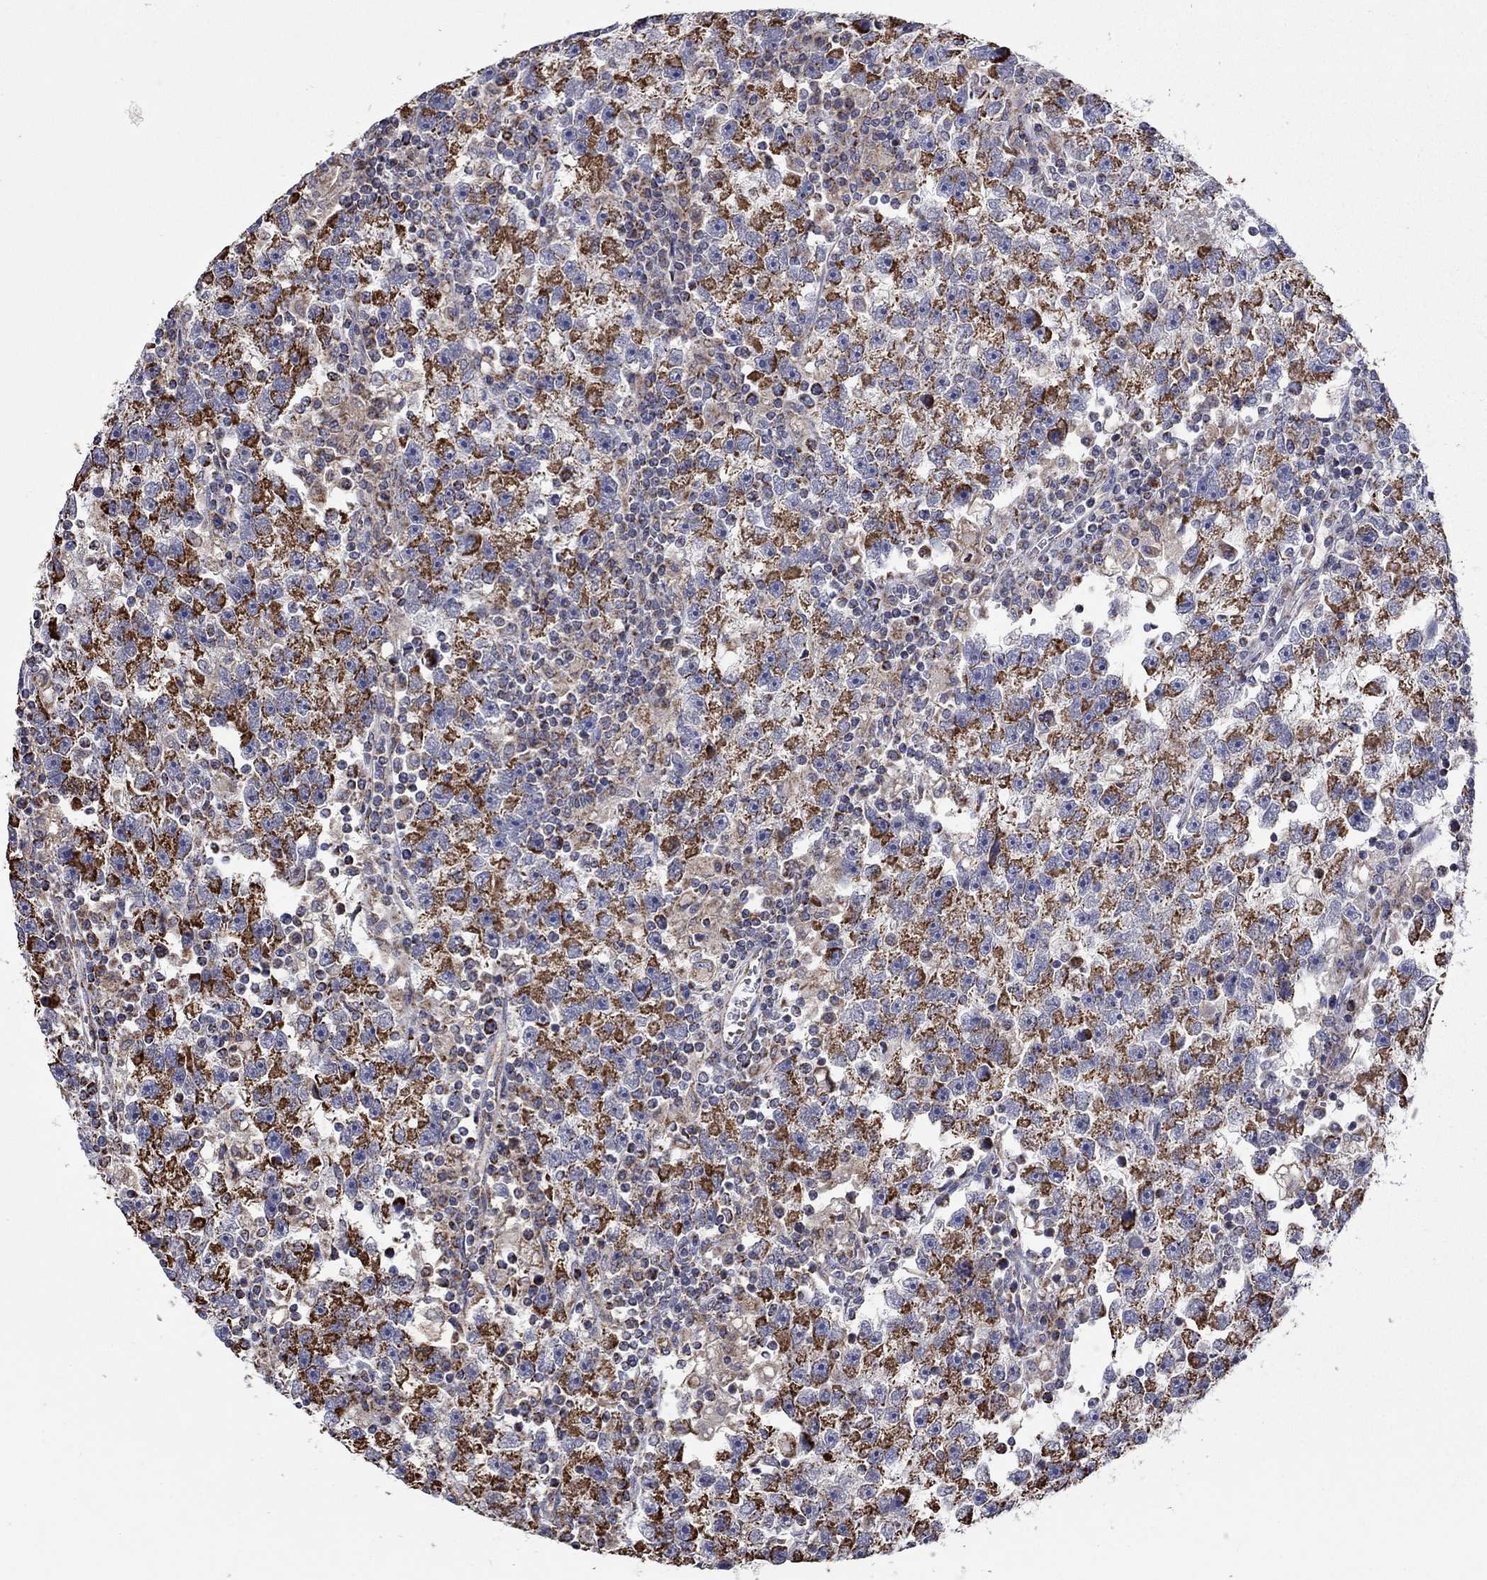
{"staining": {"intensity": "strong", "quantity": "25%-75%", "location": "cytoplasmic/membranous"}, "tissue": "testis cancer", "cell_type": "Tumor cells", "image_type": "cancer", "snomed": [{"axis": "morphology", "description": "Seminoma, NOS"}, {"axis": "topography", "description": "Testis"}], "caption": "Brown immunohistochemical staining in testis seminoma reveals strong cytoplasmic/membranous positivity in approximately 25%-75% of tumor cells.", "gene": "HPS5", "patient": {"sex": "male", "age": 47}}